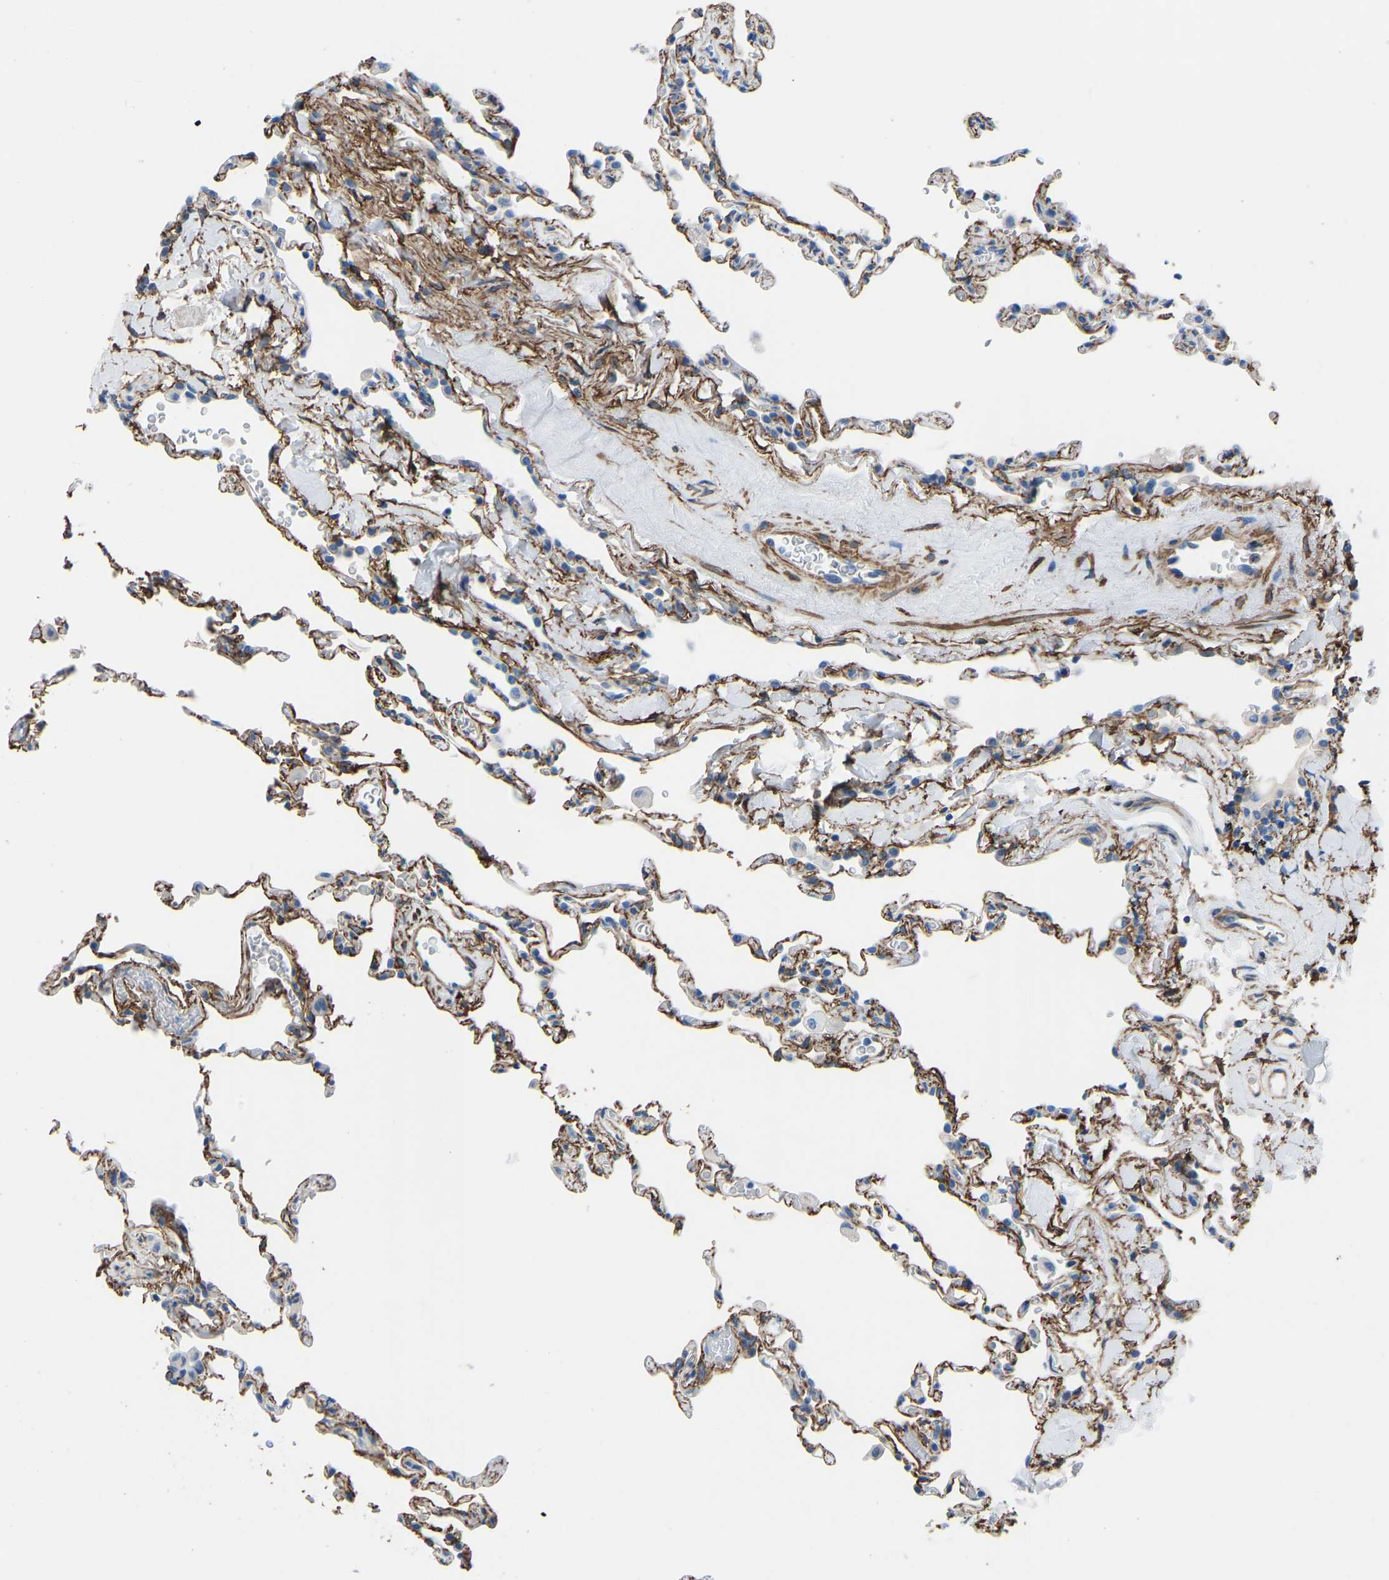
{"staining": {"intensity": "moderate", "quantity": "<25%", "location": "cytoplasmic/membranous"}, "tissue": "lung", "cell_type": "Alveolar cells", "image_type": "normal", "snomed": [{"axis": "morphology", "description": "Normal tissue, NOS"}, {"axis": "topography", "description": "Lung"}], "caption": "Alveolar cells display moderate cytoplasmic/membranous expression in approximately <25% of cells in benign lung. (Stains: DAB (3,3'-diaminobenzidine) in brown, nuclei in blue, Microscopy: brightfield microscopy at high magnification).", "gene": "MYH10", "patient": {"sex": "male", "age": 59}}